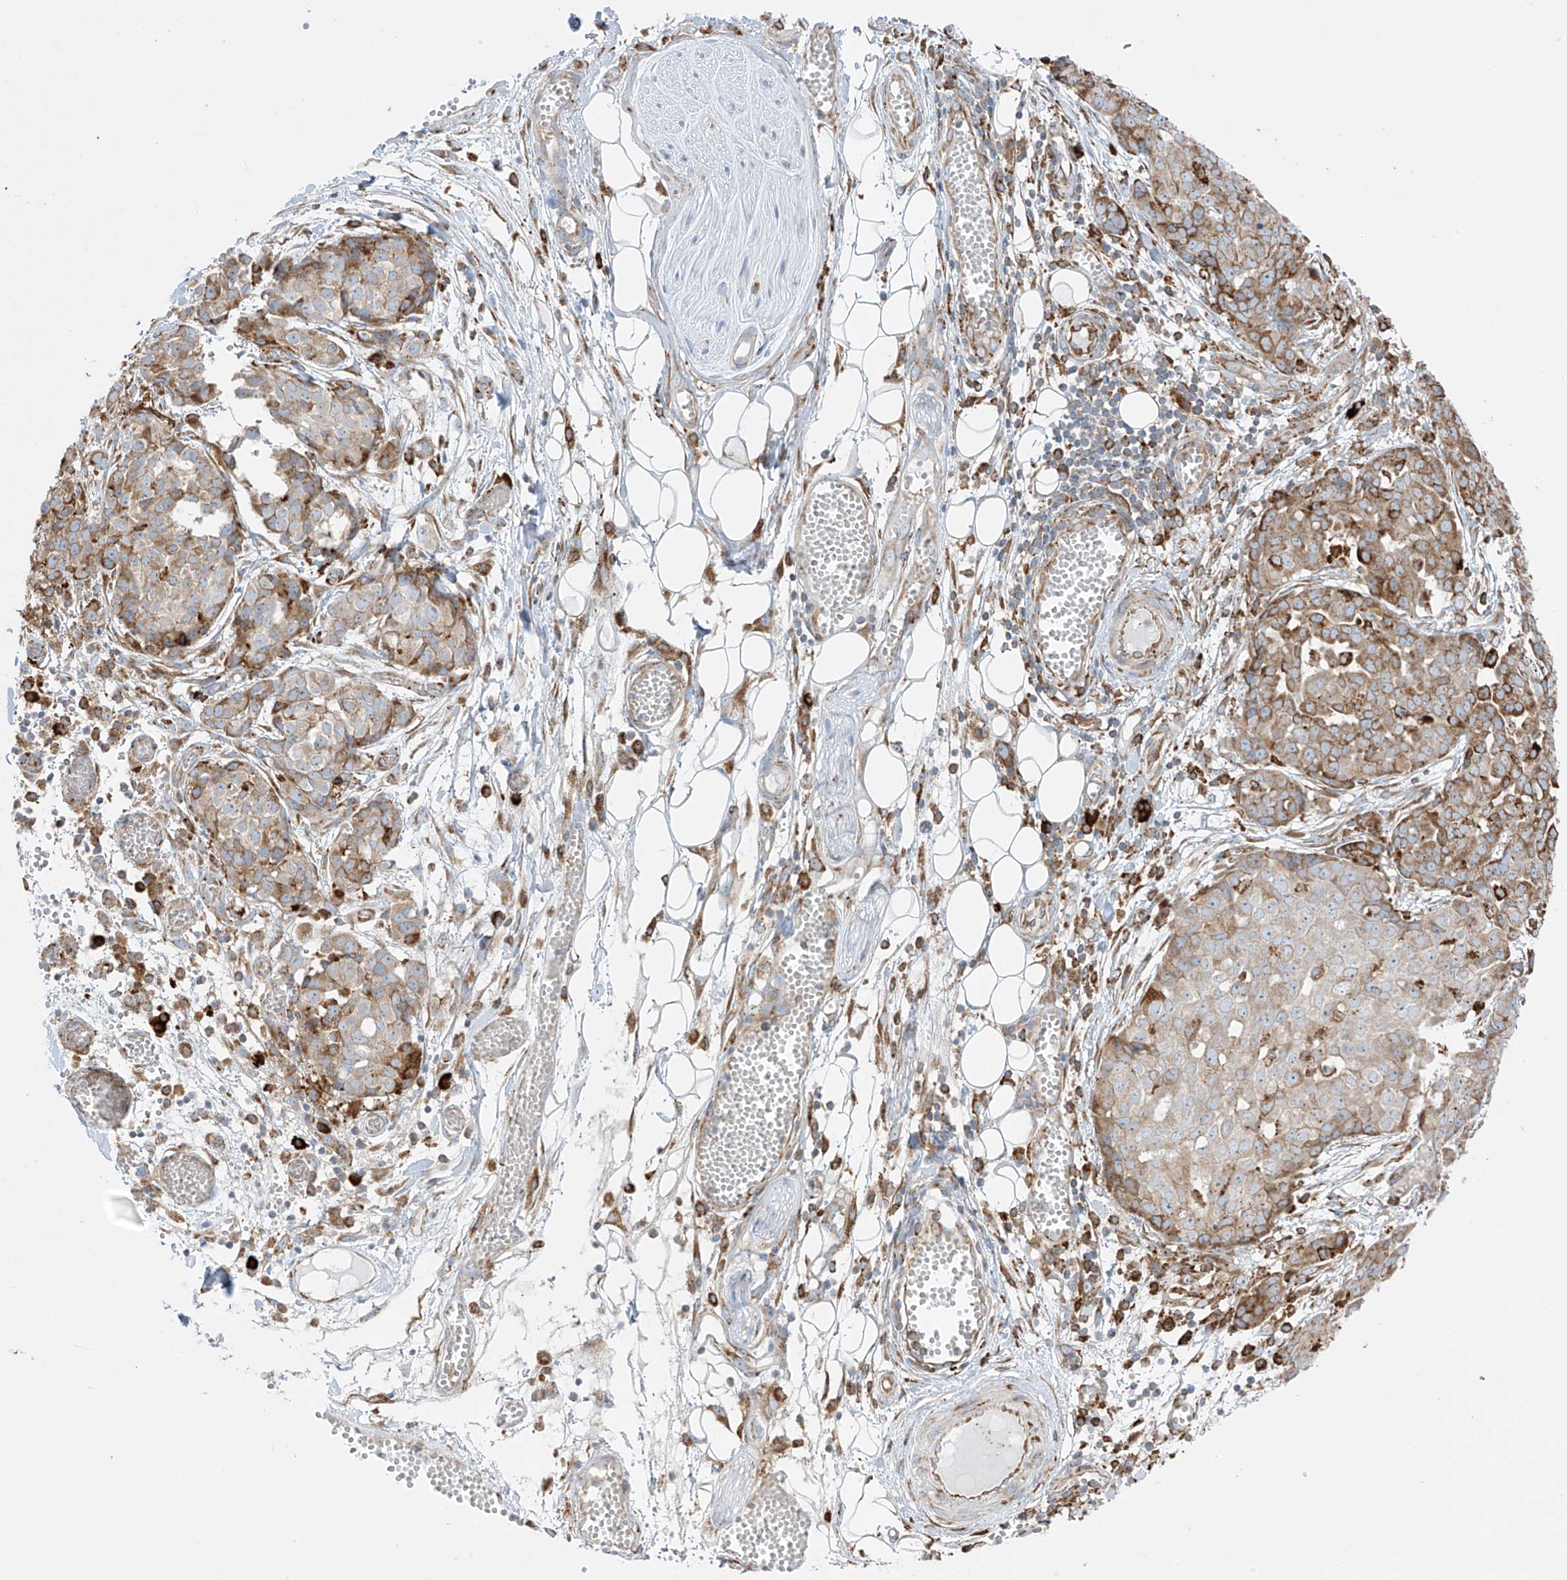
{"staining": {"intensity": "moderate", "quantity": "25%-75%", "location": "cytoplasmic/membranous"}, "tissue": "ovarian cancer", "cell_type": "Tumor cells", "image_type": "cancer", "snomed": [{"axis": "morphology", "description": "Cystadenocarcinoma, serous, NOS"}, {"axis": "topography", "description": "Soft tissue"}, {"axis": "topography", "description": "Ovary"}], "caption": "Ovarian cancer (serous cystadenocarcinoma) stained for a protein demonstrates moderate cytoplasmic/membranous positivity in tumor cells. (DAB (3,3'-diaminobenzidine) IHC, brown staining for protein, blue staining for nuclei).", "gene": "MX1", "patient": {"sex": "female", "age": 57}}